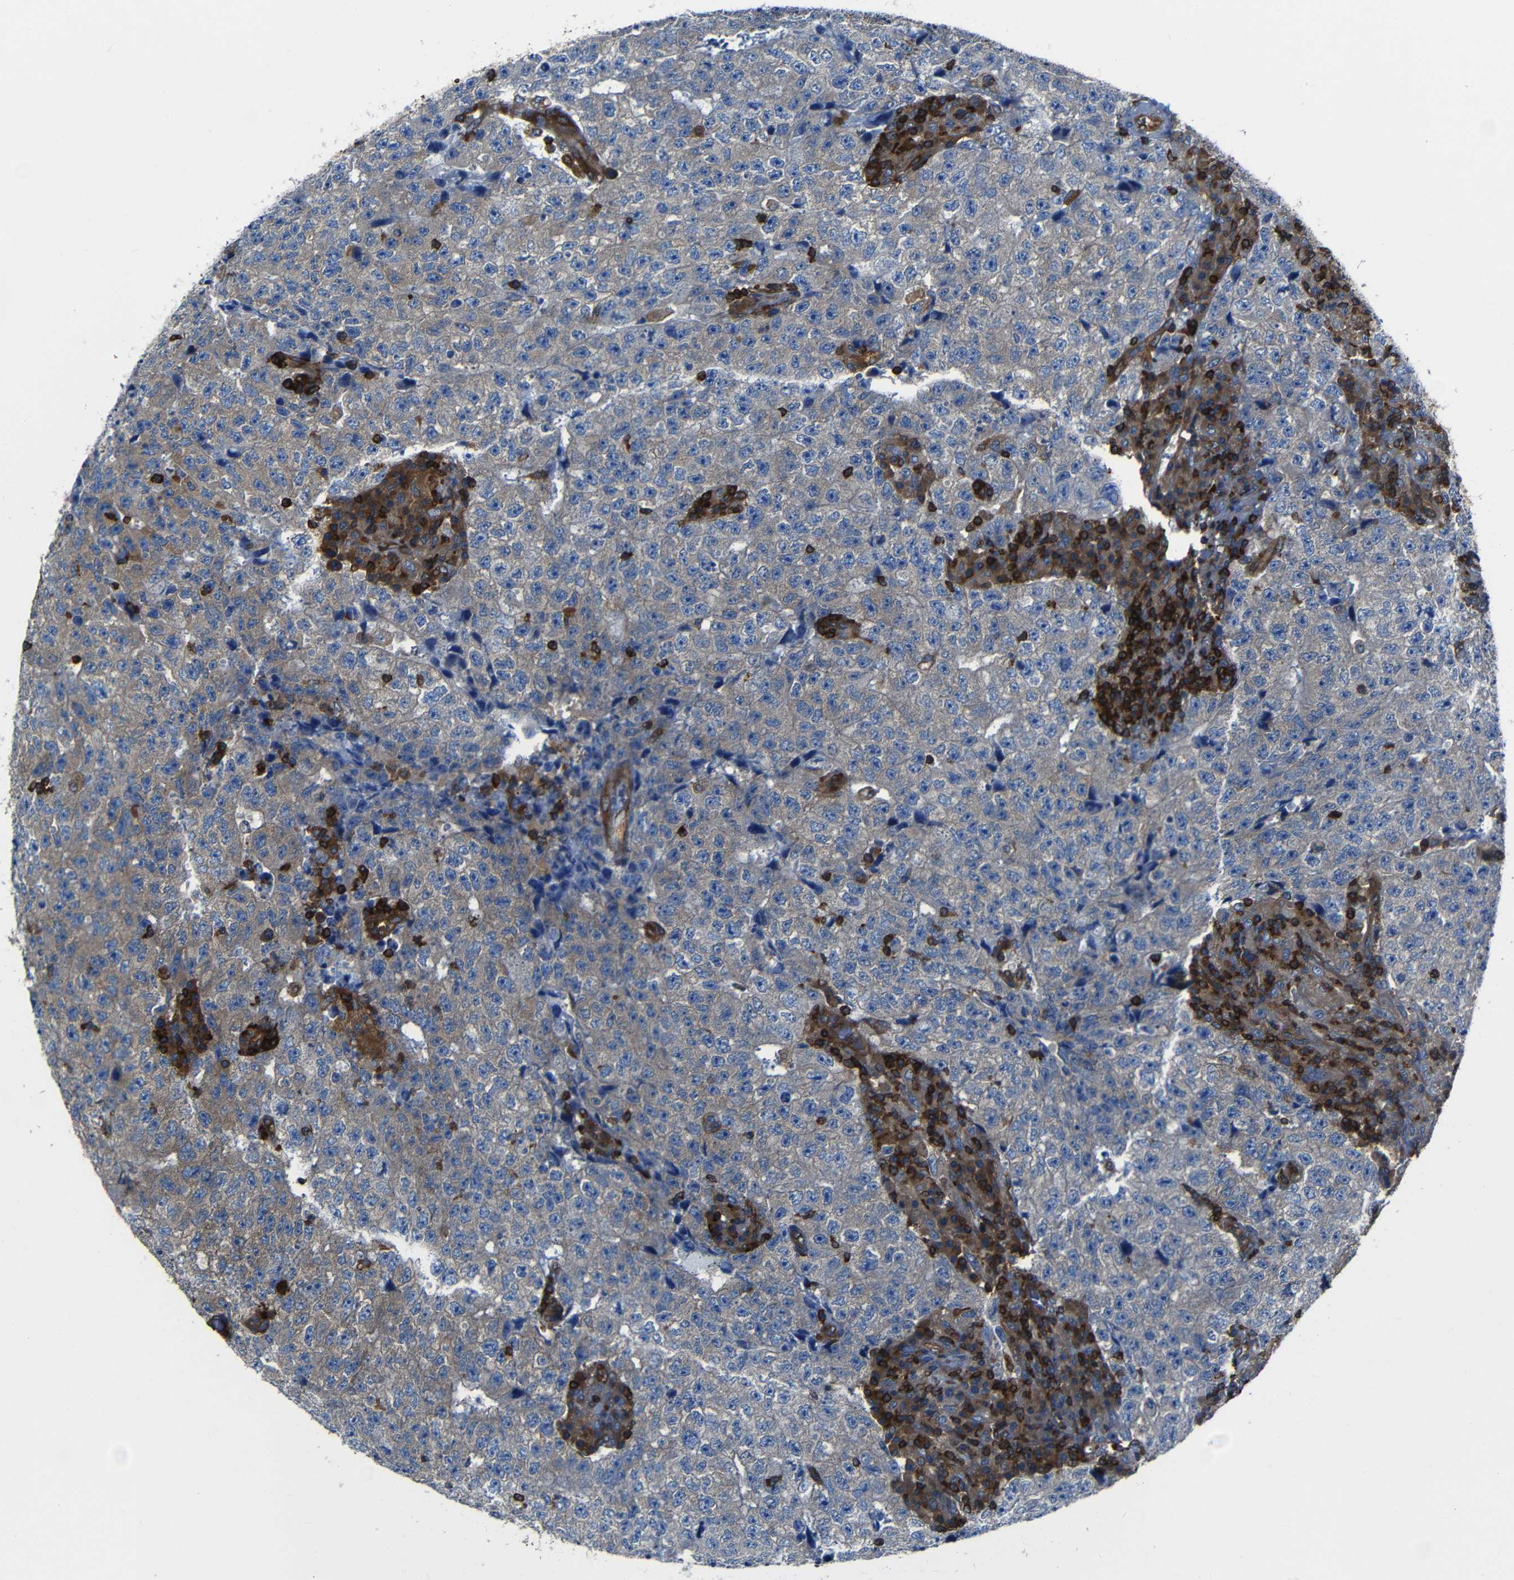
{"staining": {"intensity": "weak", "quantity": "25%-75%", "location": "cytoplasmic/membranous"}, "tissue": "testis cancer", "cell_type": "Tumor cells", "image_type": "cancer", "snomed": [{"axis": "morphology", "description": "Necrosis, NOS"}, {"axis": "morphology", "description": "Carcinoma, Embryonal, NOS"}, {"axis": "topography", "description": "Testis"}], "caption": "This micrograph shows immunohistochemistry (IHC) staining of embryonal carcinoma (testis), with low weak cytoplasmic/membranous expression in approximately 25%-75% of tumor cells.", "gene": "ARHGEF1", "patient": {"sex": "male", "age": 19}}